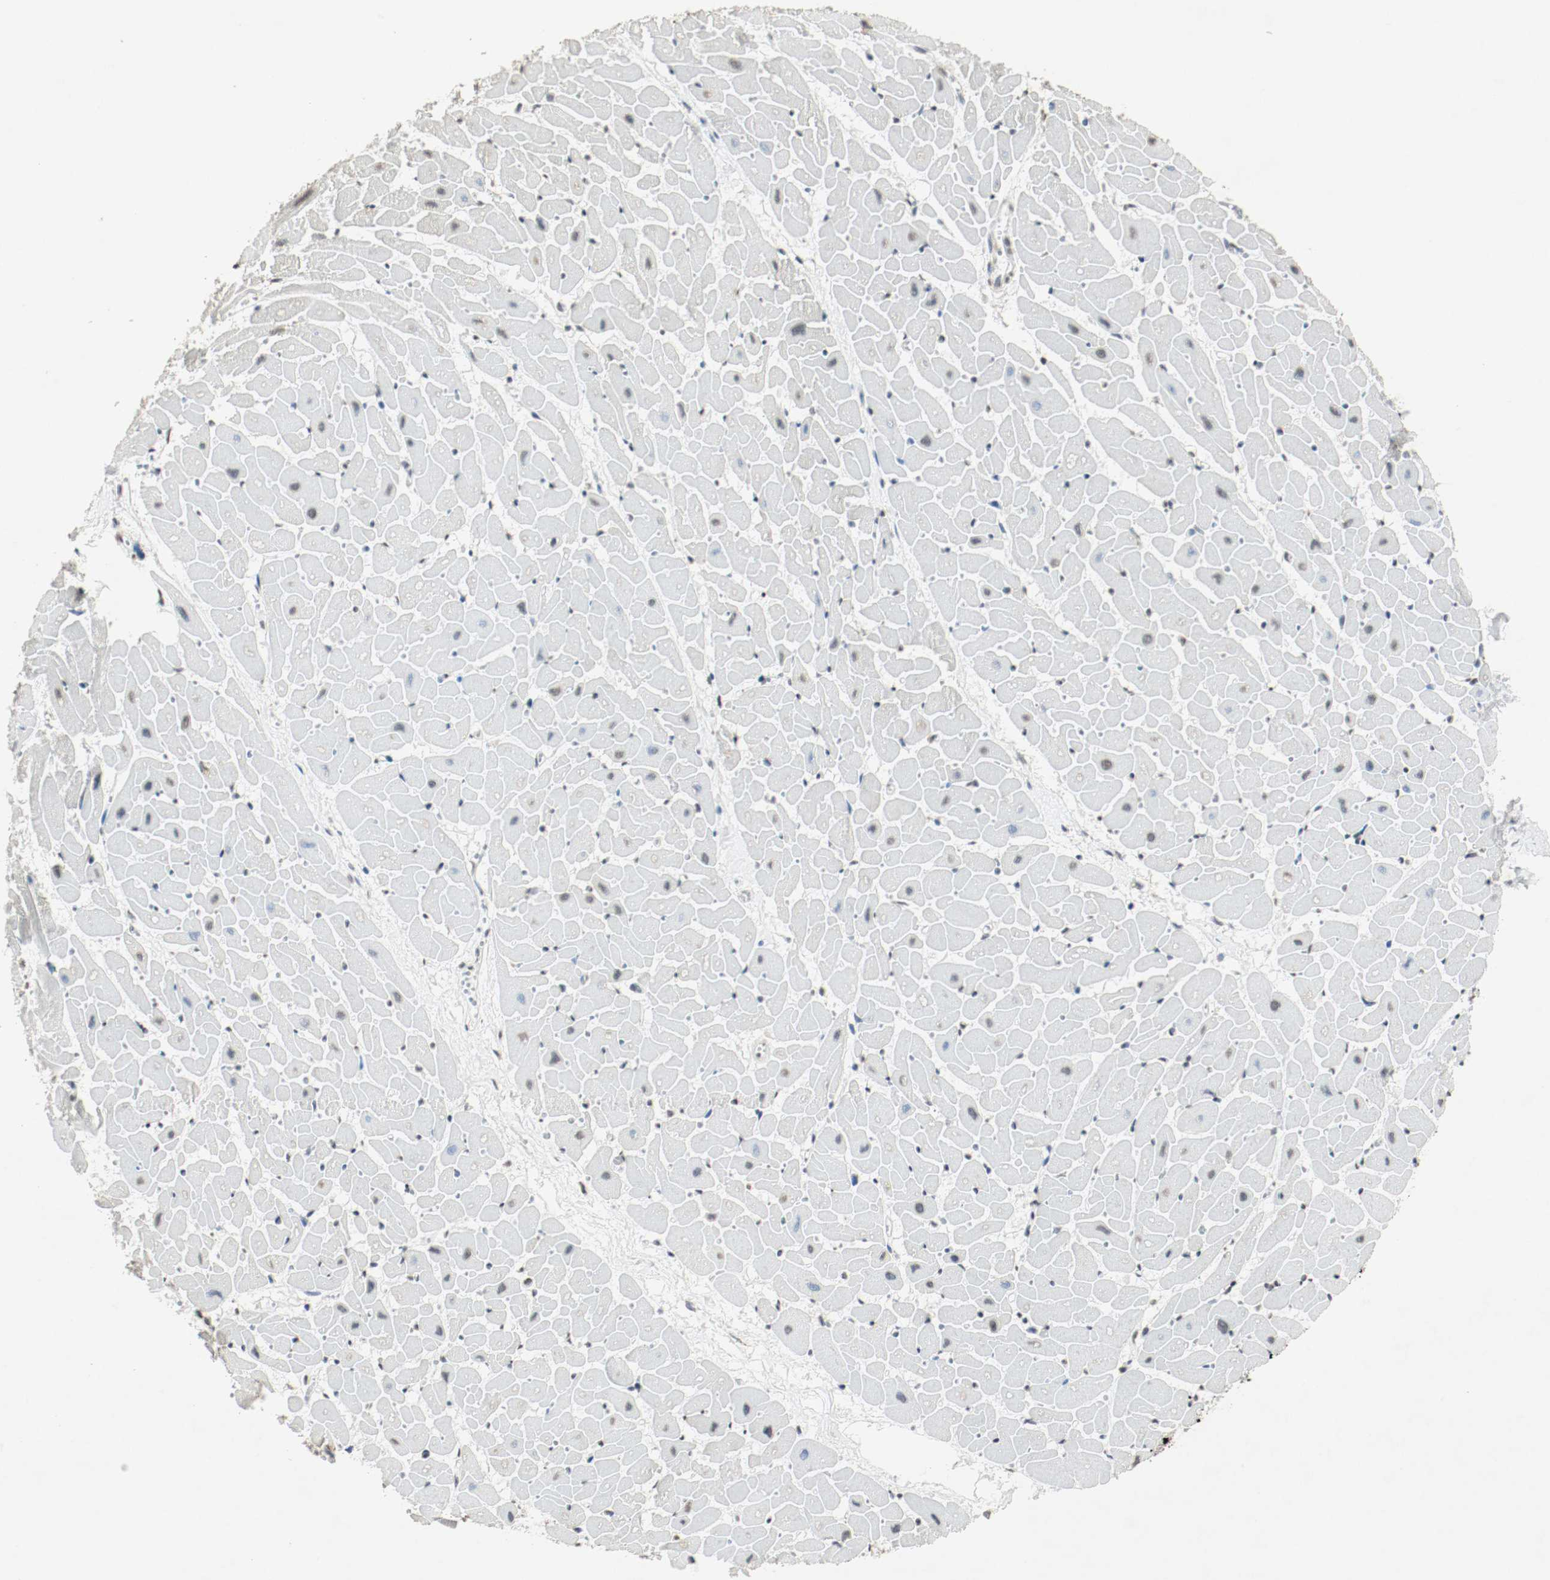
{"staining": {"intensity": "weak", "quantity": ">75%", "location": "nuclear"}, "tissue": "heart muscle", "cell_type": "Cardiomyocytes", "image_type": "normal", "snomed": [{"axis": "morphology", "description": "Normal tissue, NOS"}, {"axis": "topography", "description": "Heart"}], "caption": "Weak nuclear positivity is present in approximately >75% of cardiomyocytes in unremarkable heart muscle. Ihc stains the protein in brown and the nuclei are stained blue.", "gene": "DNMT1", "patient": {"sex": "female", "age": 19}}